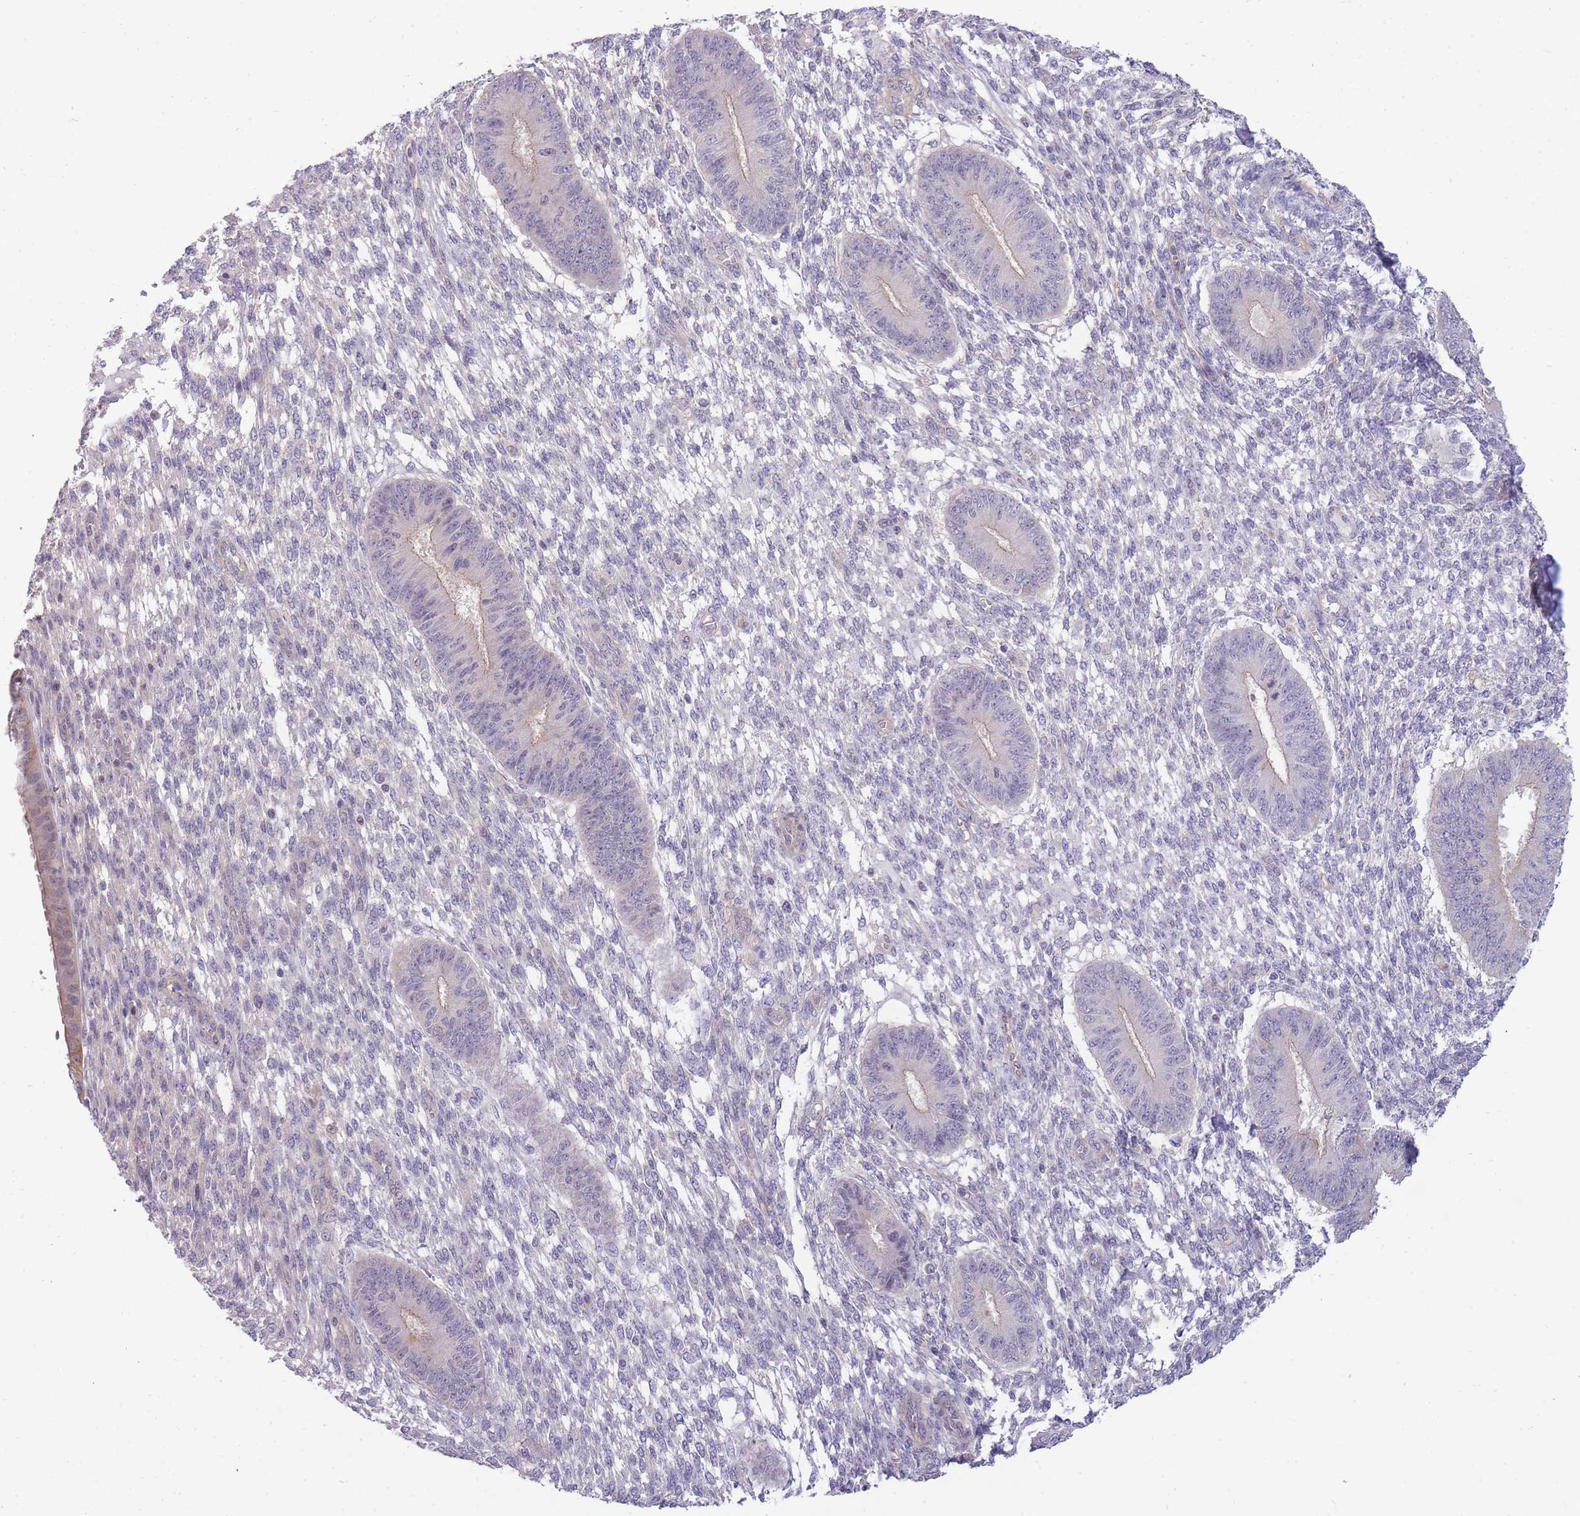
{"staining": {"intensity": "negative", "quantity": "none", "location": "none"}, "tissue": "endometrium", "cell_type": "Cells in endometrial stroma", "image_type": "normal", "snomed": [{"axis": "morphology", "description": "Normal tissue, NOS"}, {"axis": "topography", "description": "Endometrium"}], "caption": "IHC of benign endometrium reveals no expression in cells in endometrial stroma. The staining was performed using DAB (3,3'-diaminobenzidine) to visualize the protein expression in brown, while the nuclei were stained in blue with hematoxylin (Magnification: 20x).", "gene": "SMC6", "patient": {"sex": "female", "age": 49}}